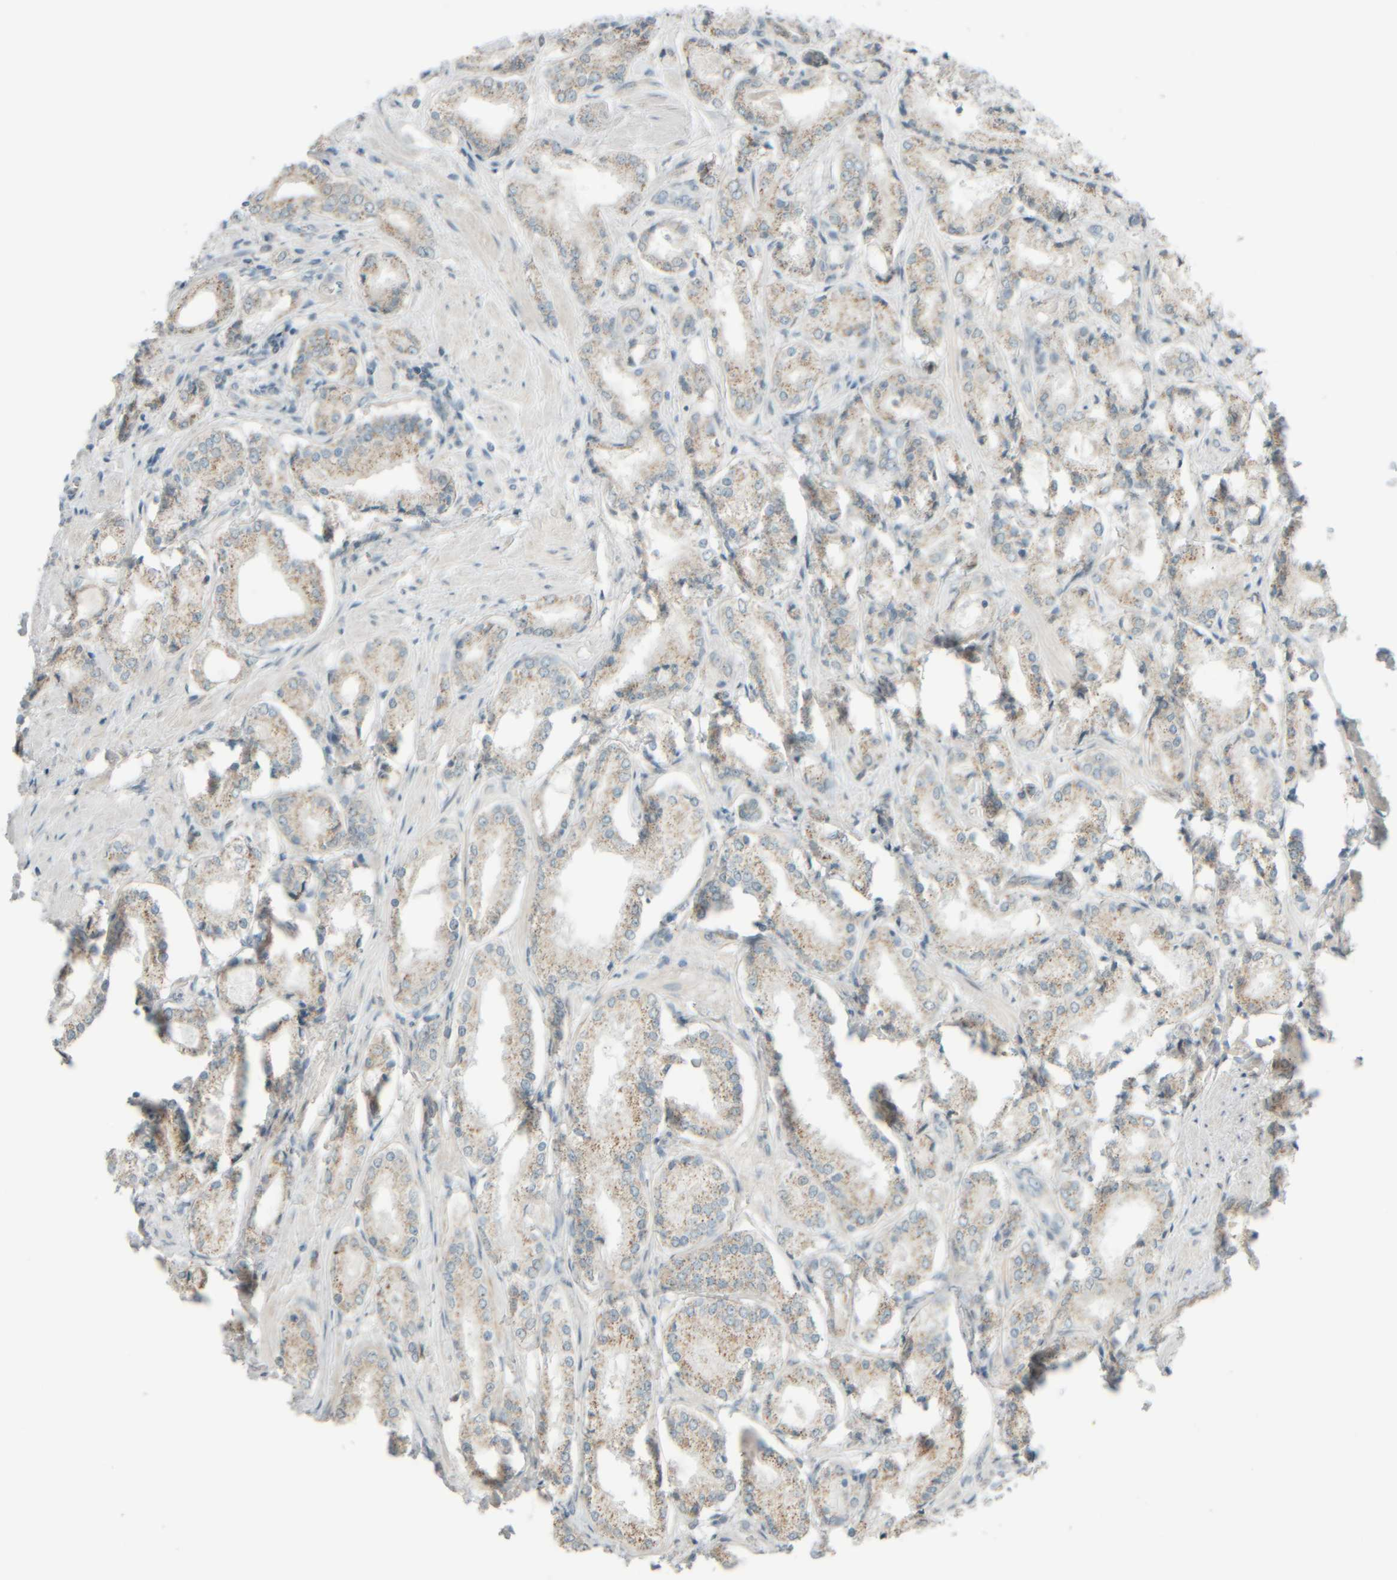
{"staining": {"intensity": "weak", "quantity": "25%-75%", "location": "cytoplasmic/membranous"}, "tissue": "prostate cancer", "cell_type": "Tumor cells", "image_type": "cancer", "snomed": [{"axis": "morphology", "description": "Adenocarcinoma, Low grade"}, {"axis": "topography", "description": "Prostate"}], "caption": "A photomicrograph showing weak cytoplasmic/membranous positivity in approximately 25%-75% of tumor cells in prostate cancer (adenocarcinoma (low-grade)), as visualized by brown immunohistochemical staining.", "gene": "PTGES3L-AARSD1", "patient": {"sex": "male", "age": 62}}